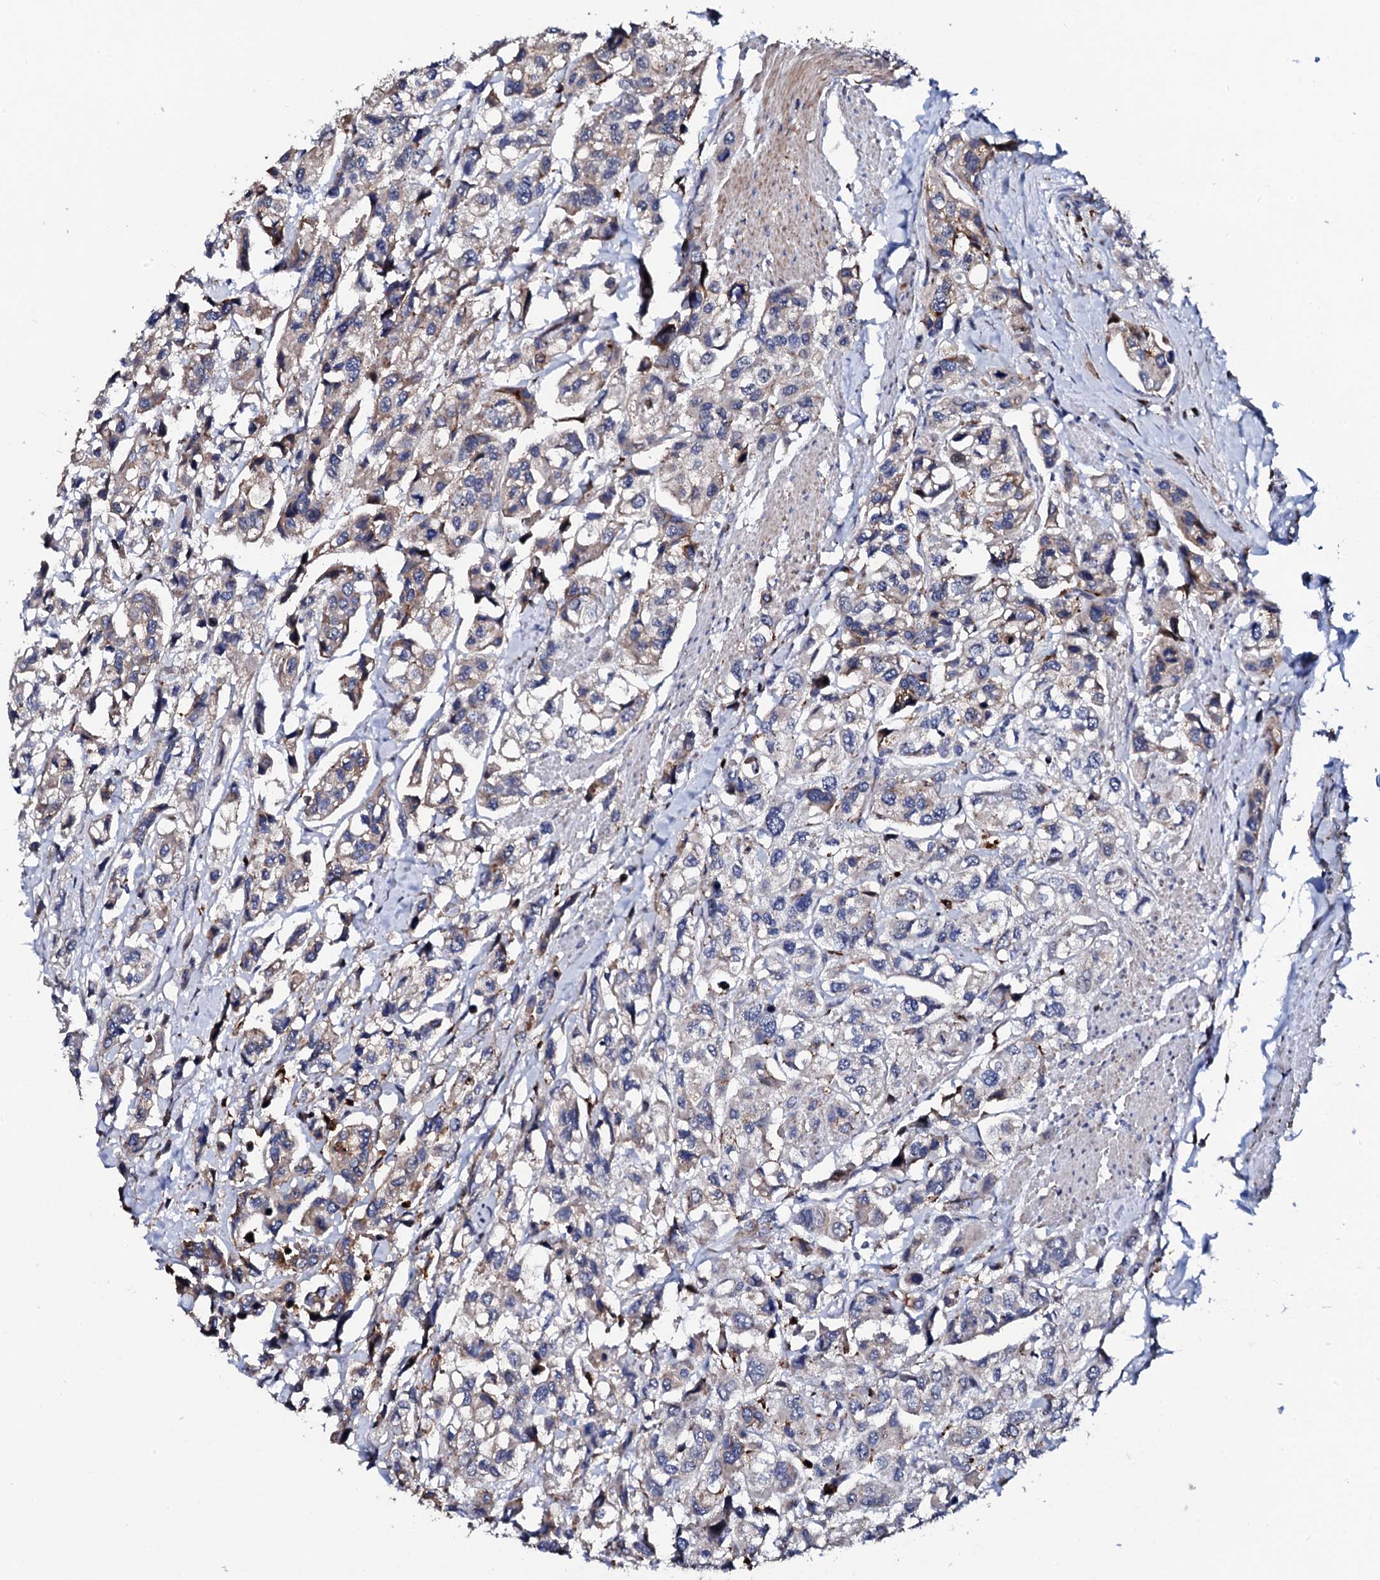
{"staining": {"intensity": "weak", "quantity": "<25%", "location": "cytoplasmic/membranous"}, "tissue": "urothelial cancer", "cell_type": "Tumor cells", "image_type": "cancer", "snomed": [{"axis": "morphology", "description": "Urothelial carcinoma, High grade"}, {"axis": "topography", "description": "Urinary bladder"}], "caption": "Tumor cells show no significant staining in high-grade urothelial carcinoma.", "gene": "TCIRG1", "patient": {"sex": "male", "age": 67}}